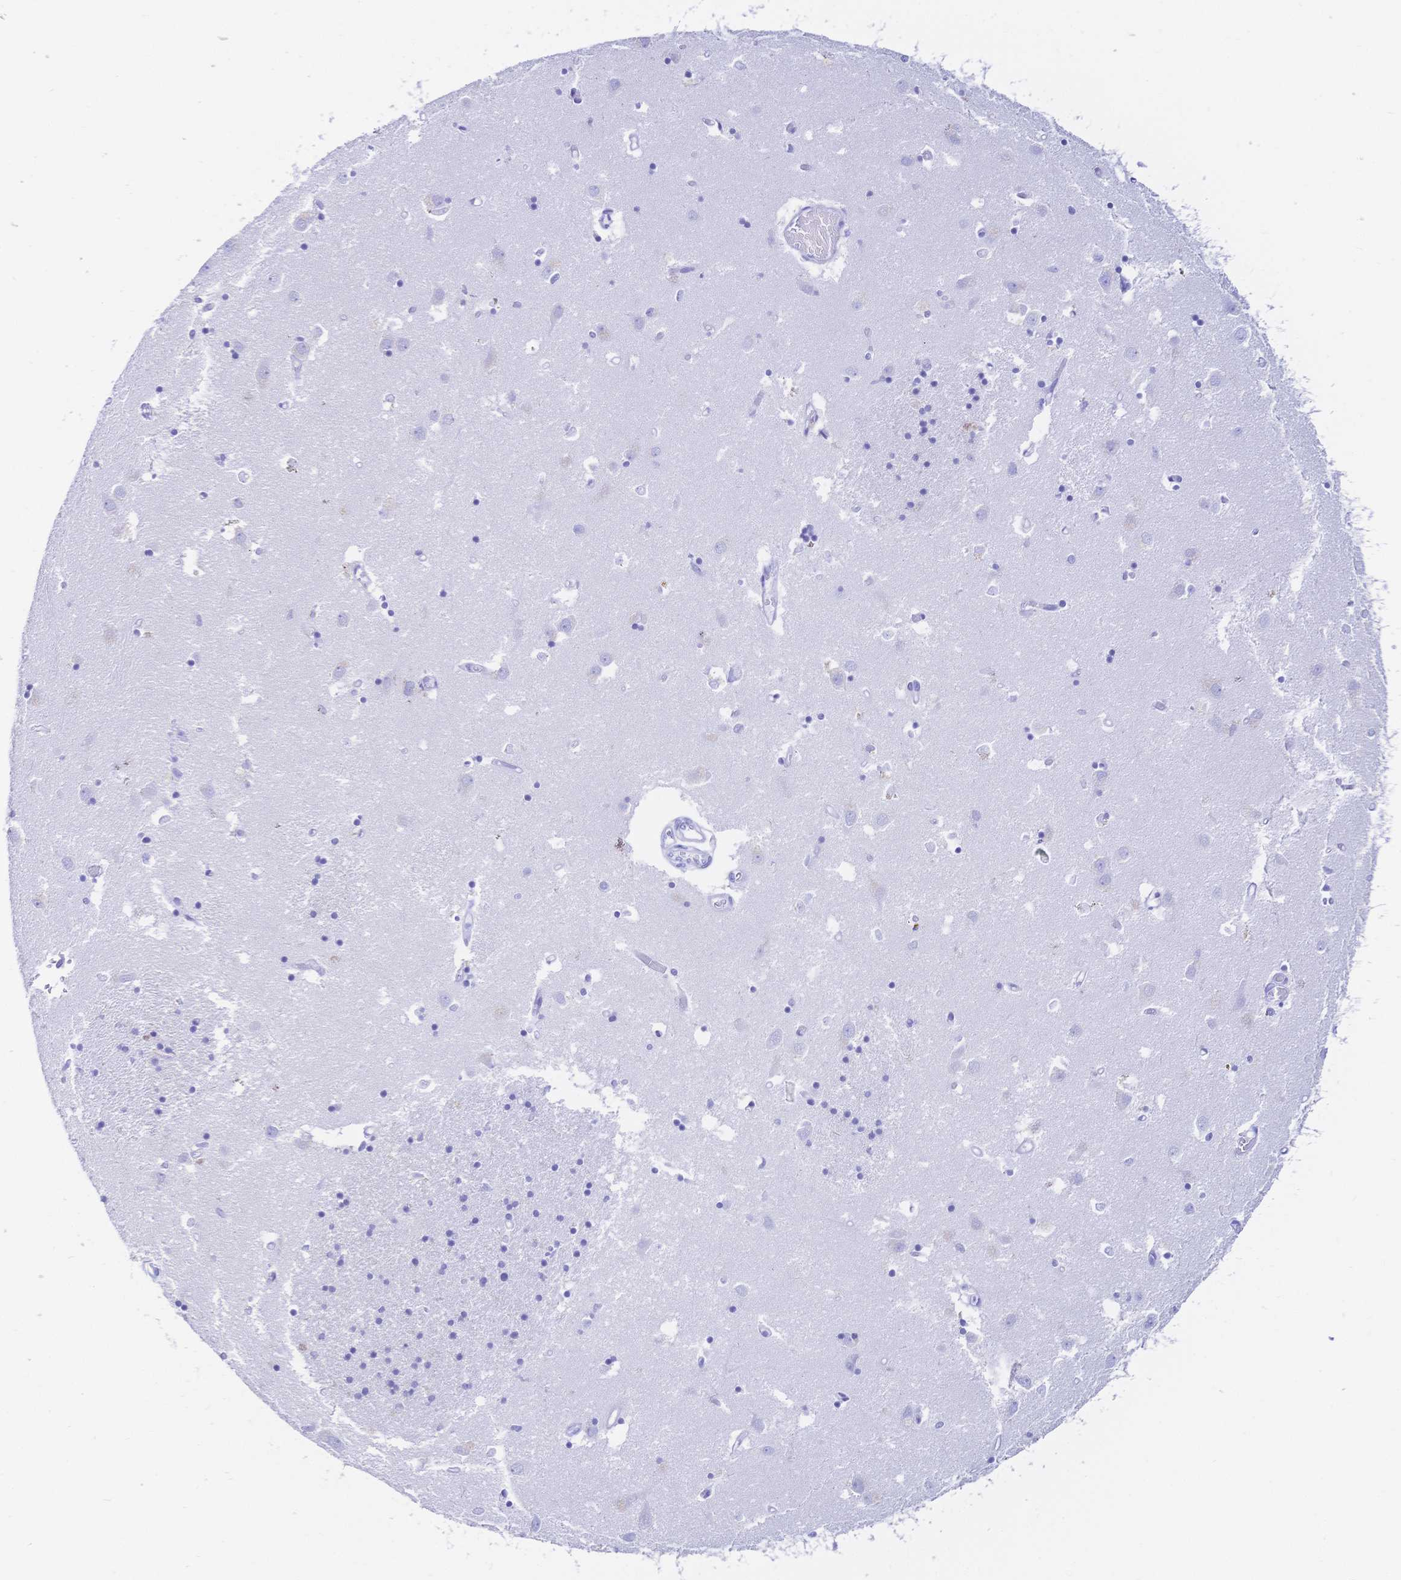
{"staining": {"intensity": "negative", "quantity": "none", "location": "none"}, "tissue": "caudate", "cell_type": "Glial cells", "image_type": "normal", "snomed": [{"axis": "morphology", "description": "Normal tissue, NOS"}, {"axis": "topography", "description": "Lateral ventricle wall"}], "caption": "The histopathology image displays no significant positivity in glial cells of caudate. (Stains: DAB (3,3'-diaminobenzidine) immunohistochemistry (IHC) with hematoxylin counter stain, Microscopy: brightfield microscopy at high magnification).", "gene": "UMOD", "patient": {"sex": "male", "age": 70}}